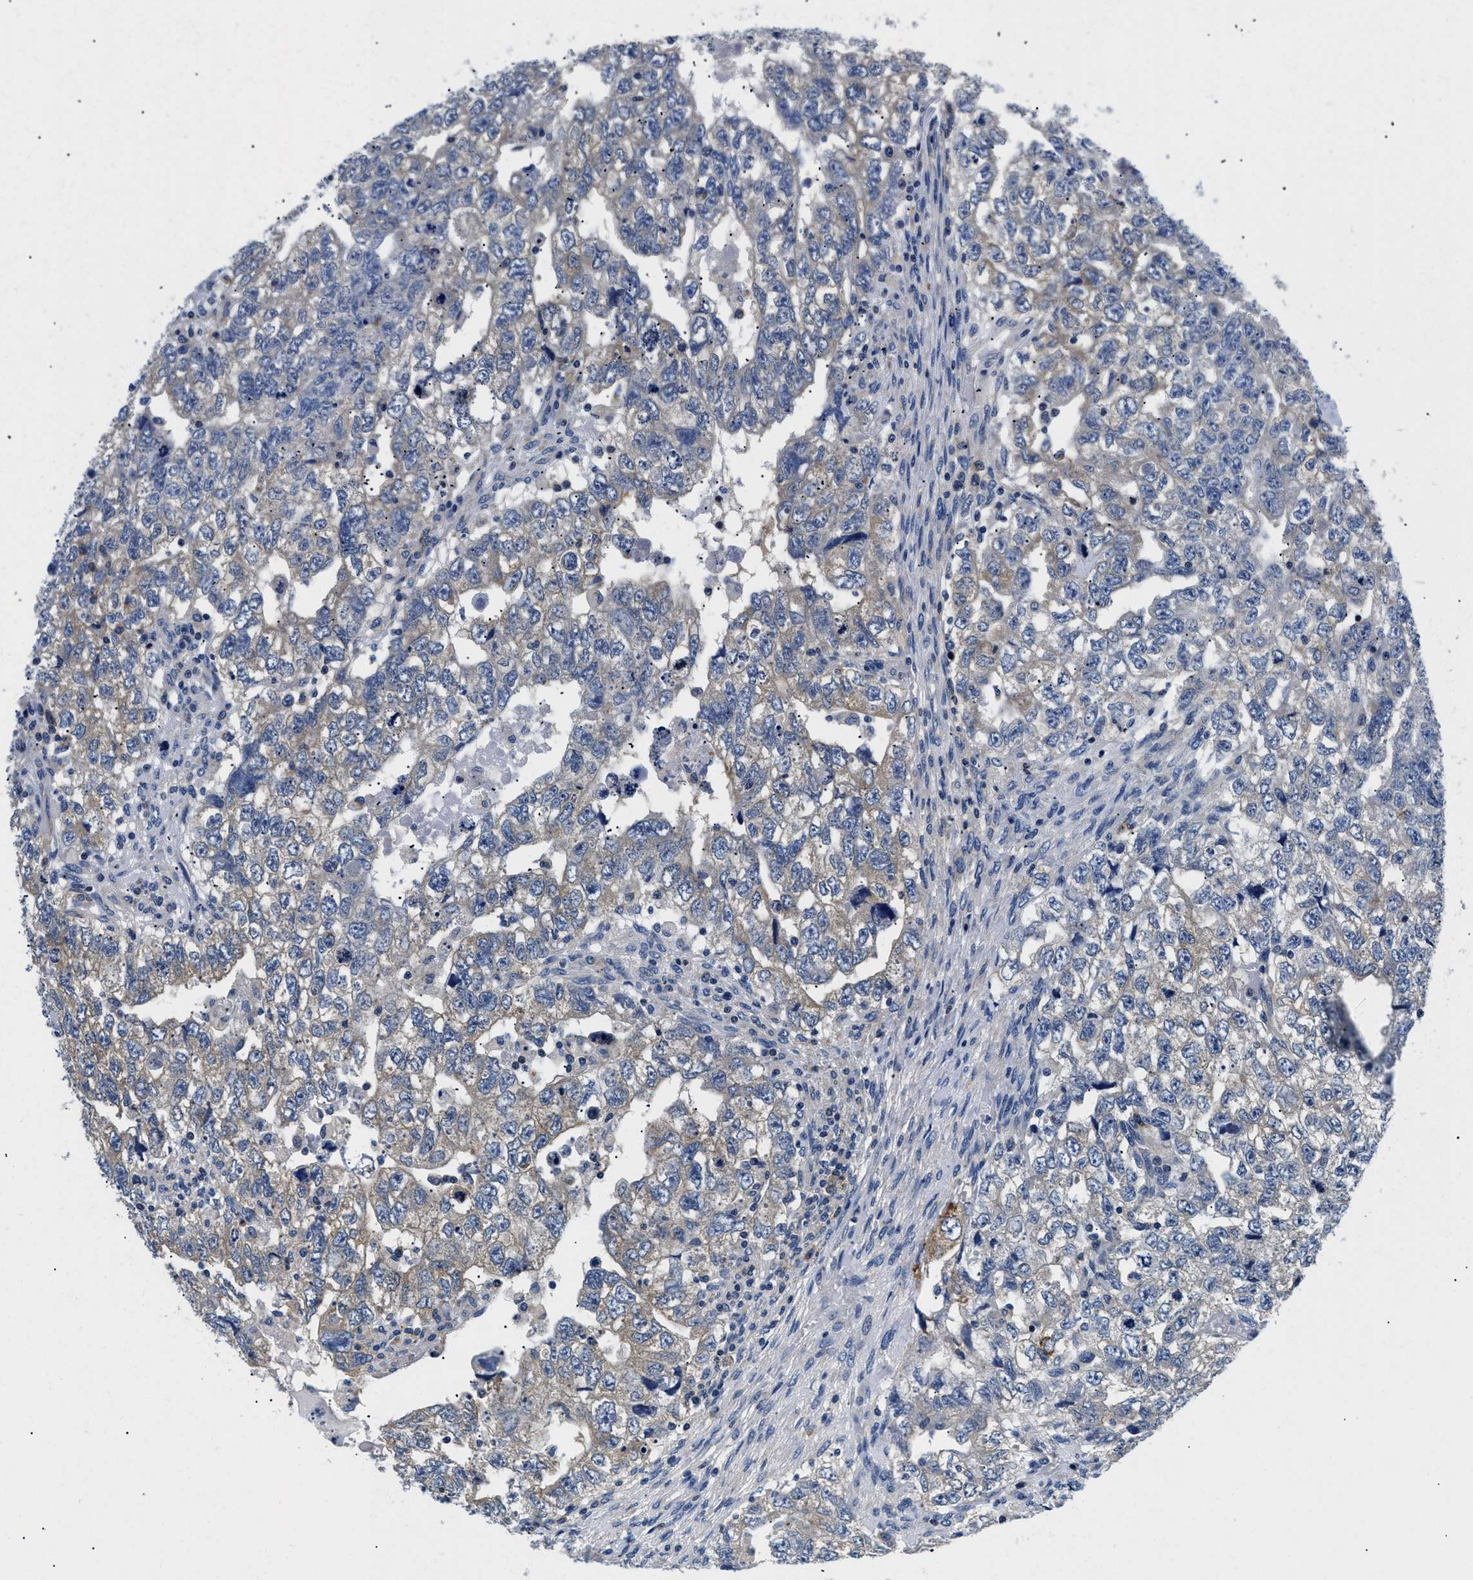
{"staining": {"intensity": "weak", "quantity": "25%-75%", "location": "cytoplasmic/membranous"}, "tissue": "testis cancer", "cell_type": "Tumor cells", "image_type": "cancer", "snomed": [{"axis": "morphology", "description": "Carcinoma, Embryonal, NOS"}, {"axis": "topography", "description": "Testis"}], "caption": "Weak cytoplasmic/membranous positivity for a protein is seen in about 25%-75% of tumor cells of testis cancer (embryonal carcinoma) using IHC.", "gene": "MEA1", "patient": {"sex": "male", "age": 36}}